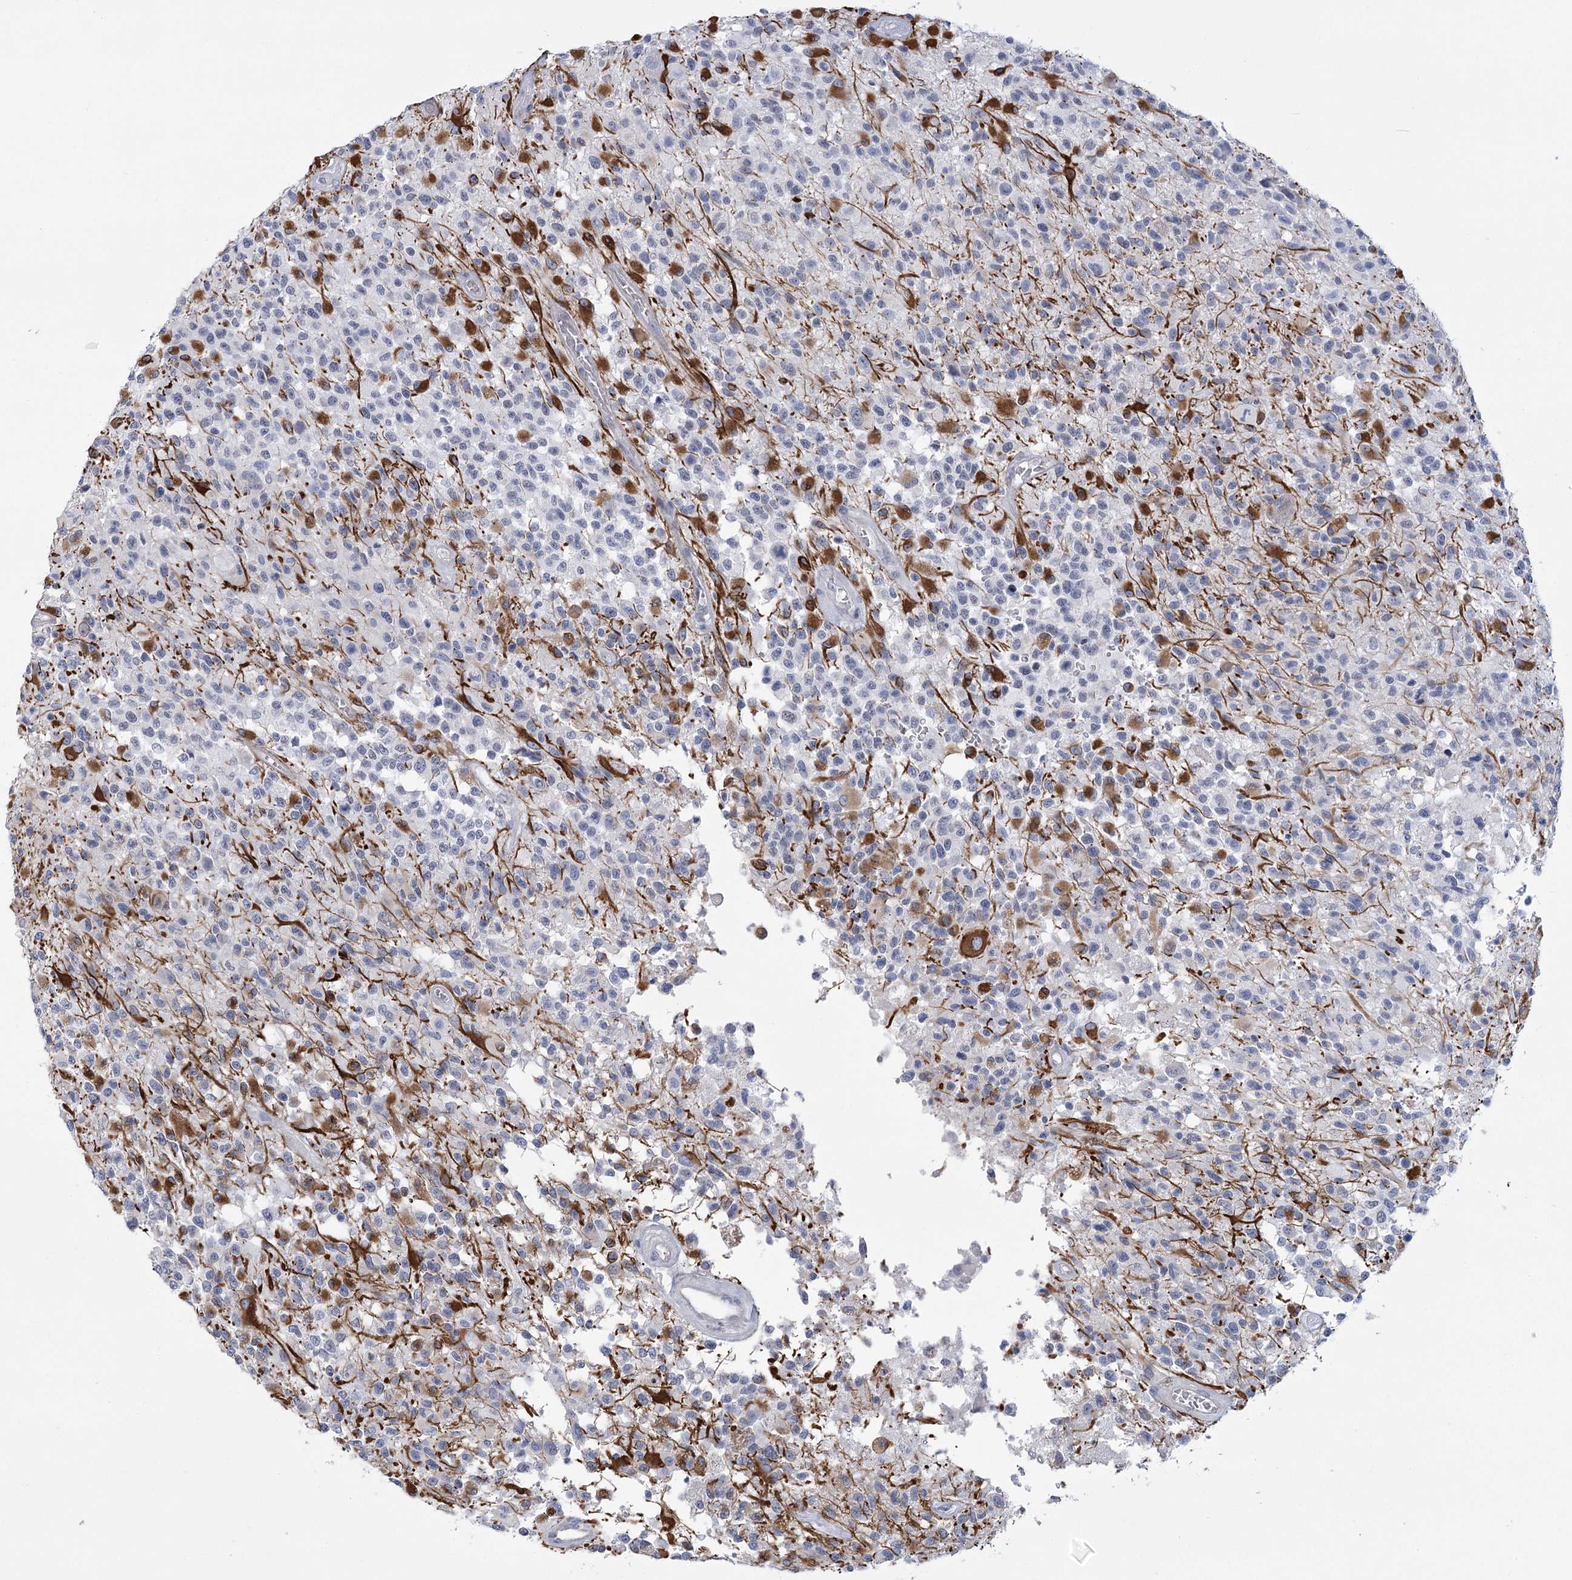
{"staining": {"intensity": "strong", "quantity": "<25%", "location": "cytoplasmic/membranous"}, "tissue": "glioma", "cell_type": "Tumor cells", "image_type": "cancer", "snomed": [{"axis": "morphology", "description": "Glioma, malignant, High grade"}, {"axis": "morphology", "description": "Glioblastoma, NOS"}, {"axis": "topography", "description": "Brain"}], "caption": "High-grade glioma (malignant) stained with a brown dye reveals strong cytoplasmic/membranous positive expression in about <25% of tumor cells.", "gene": "FAM76B", "patient": {"sex": "male", "age": 60}}